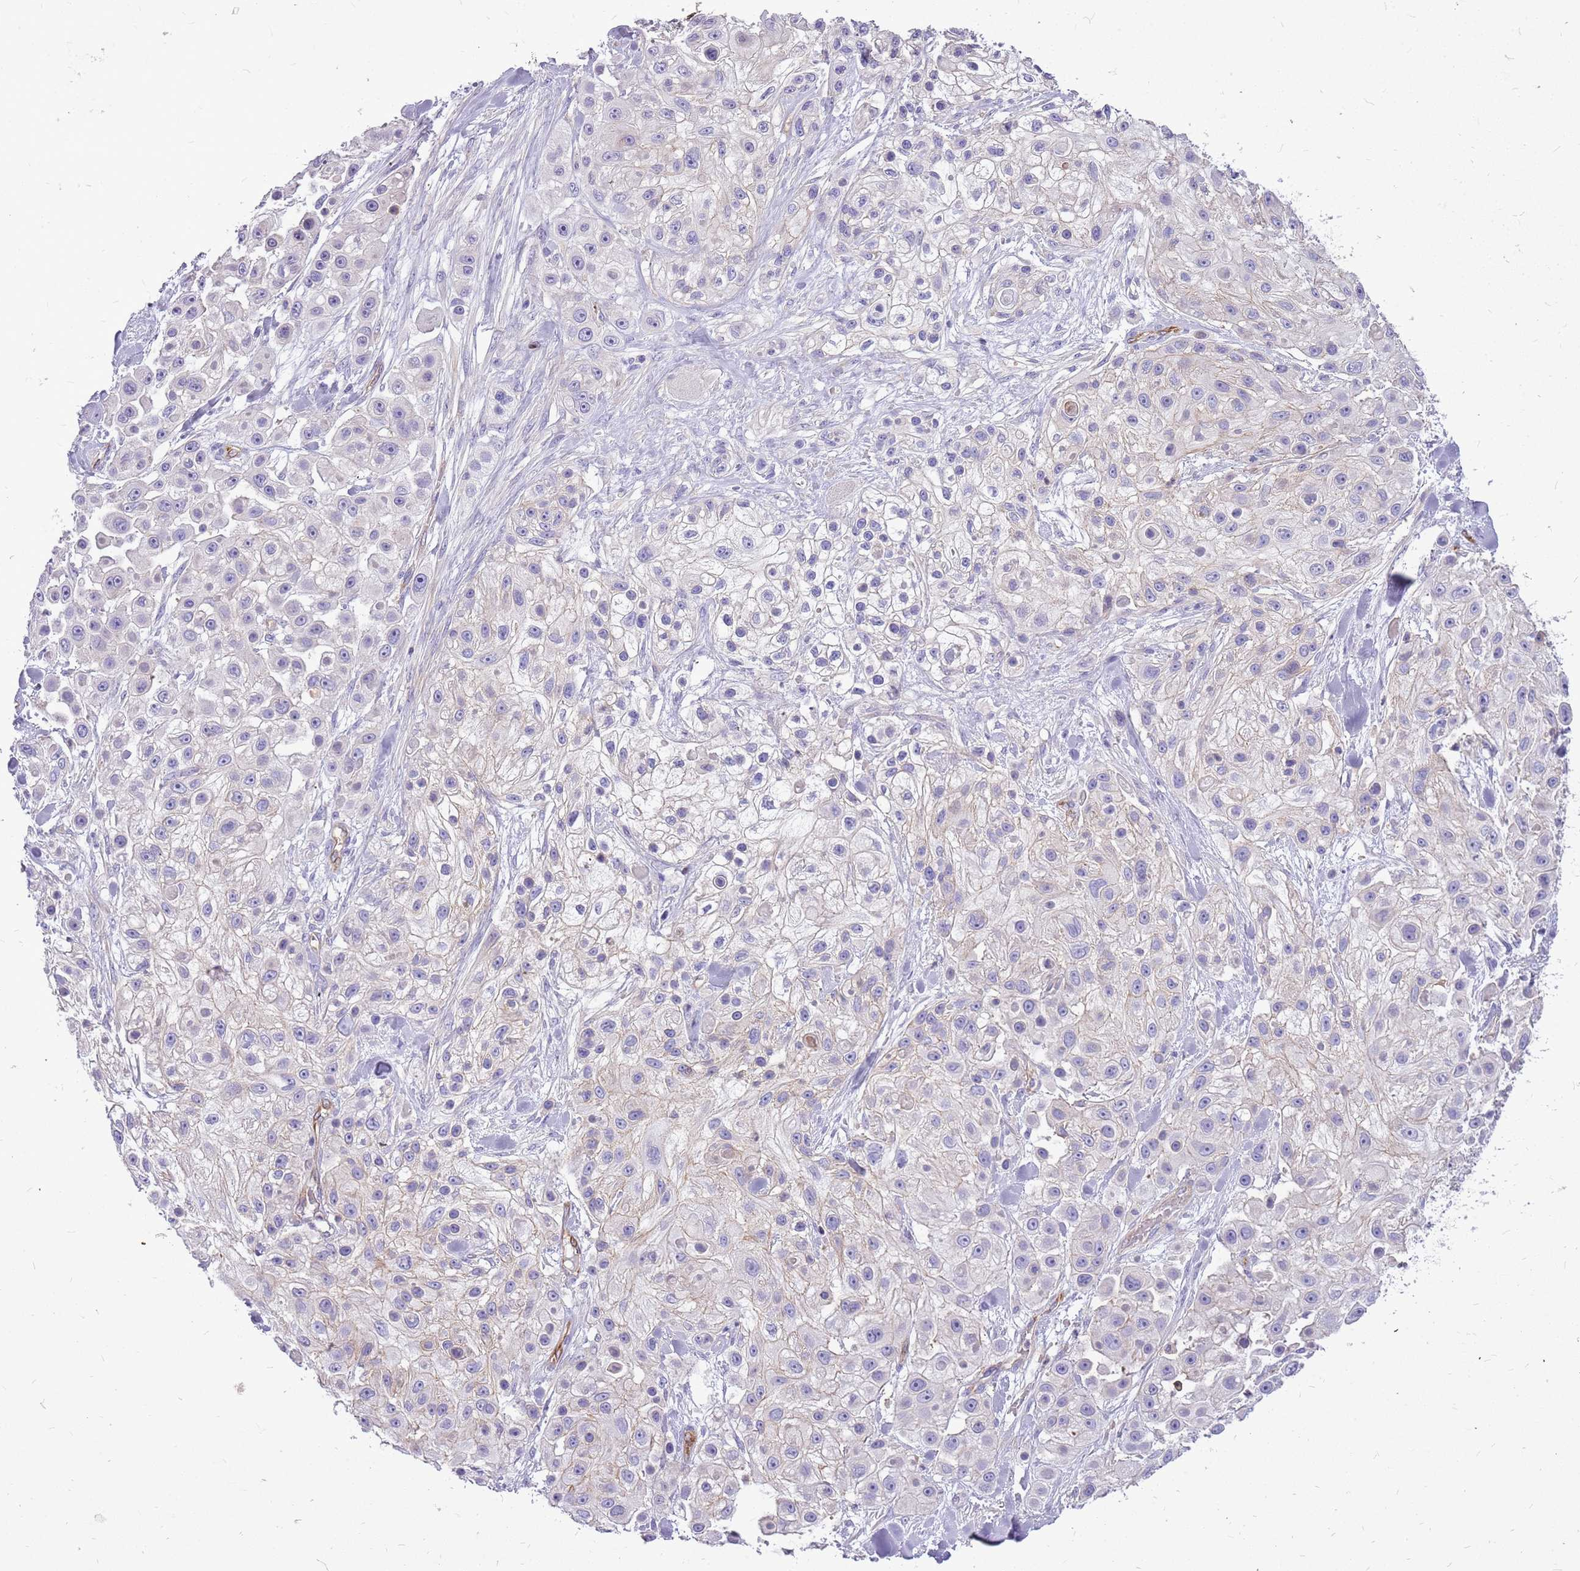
{"staining": {"intensity": "negative", "quantity": "none", "location": "none"}, "tissue": "skin cancer", "cell_type": "Tumor cells", "image_type": "cancer", "snomed": [{"axis": "morphology", "description": "Squamous cell carcinoma, NOS"}, {"axis": "topography", "description": "Skin"}], "caption": "Tumor cells show no significant protein staining in skin squamous cell carcinoma.", "gene": "WDR90", "patient": {"sex": "male", "age": 67}}